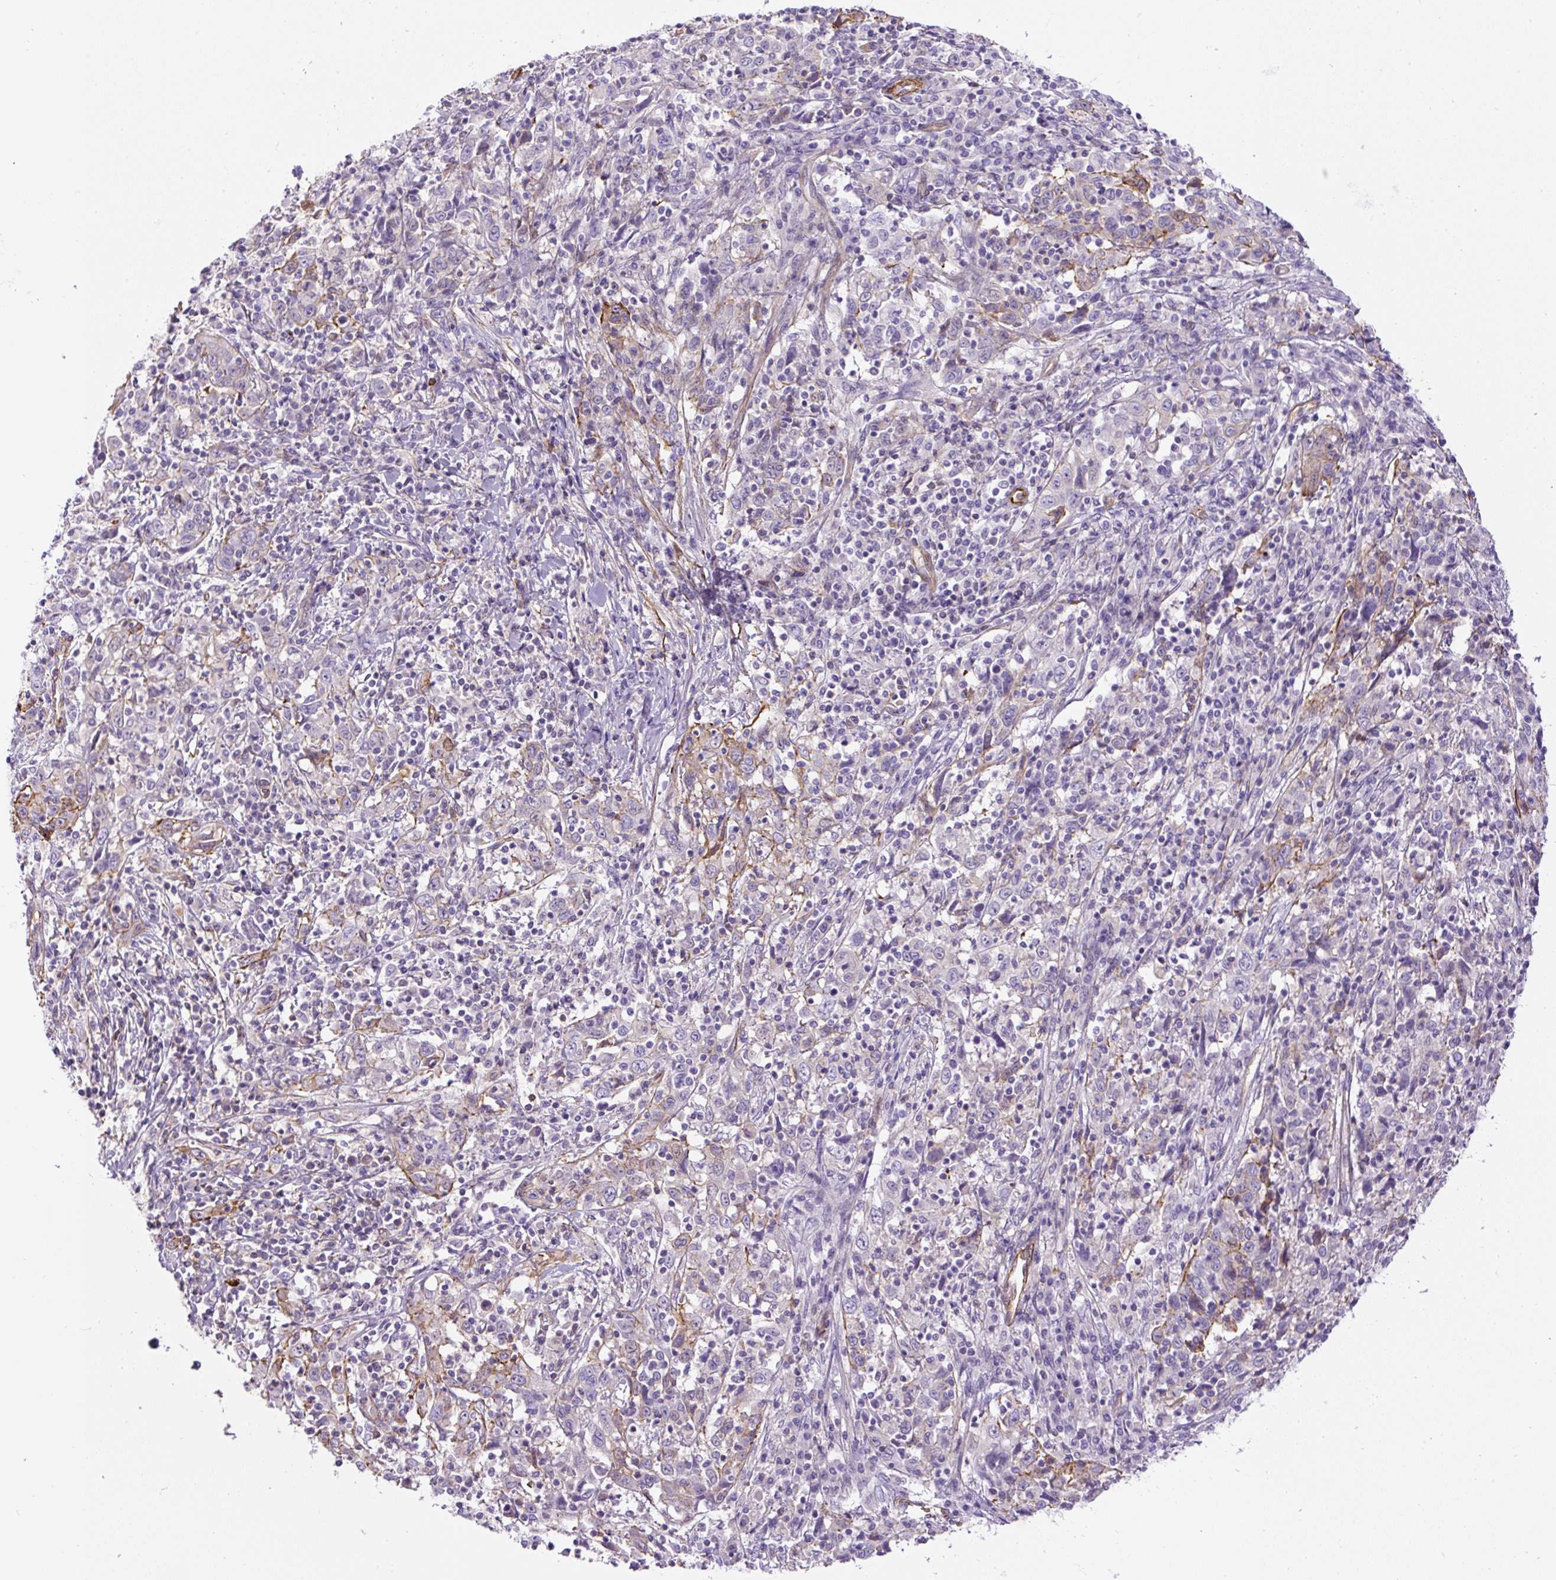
{"staining": {"intensity": "negative", "quantity": "none", "location": "none"}, "tissue": "cervical cancer", "cell_type": "Tumor cells", "image_type": "cancer", "snomed": [{"axis": "morphology", "description": "Squamous cell carcinoma, NOS"}, {"axis": "topography", "description": "Cervix"}], "caption": "There is no significant expression in tumor cells of cervical cancer.", "gene": "B3GALT5", "patient": {"sex": "female", "age": 46}}